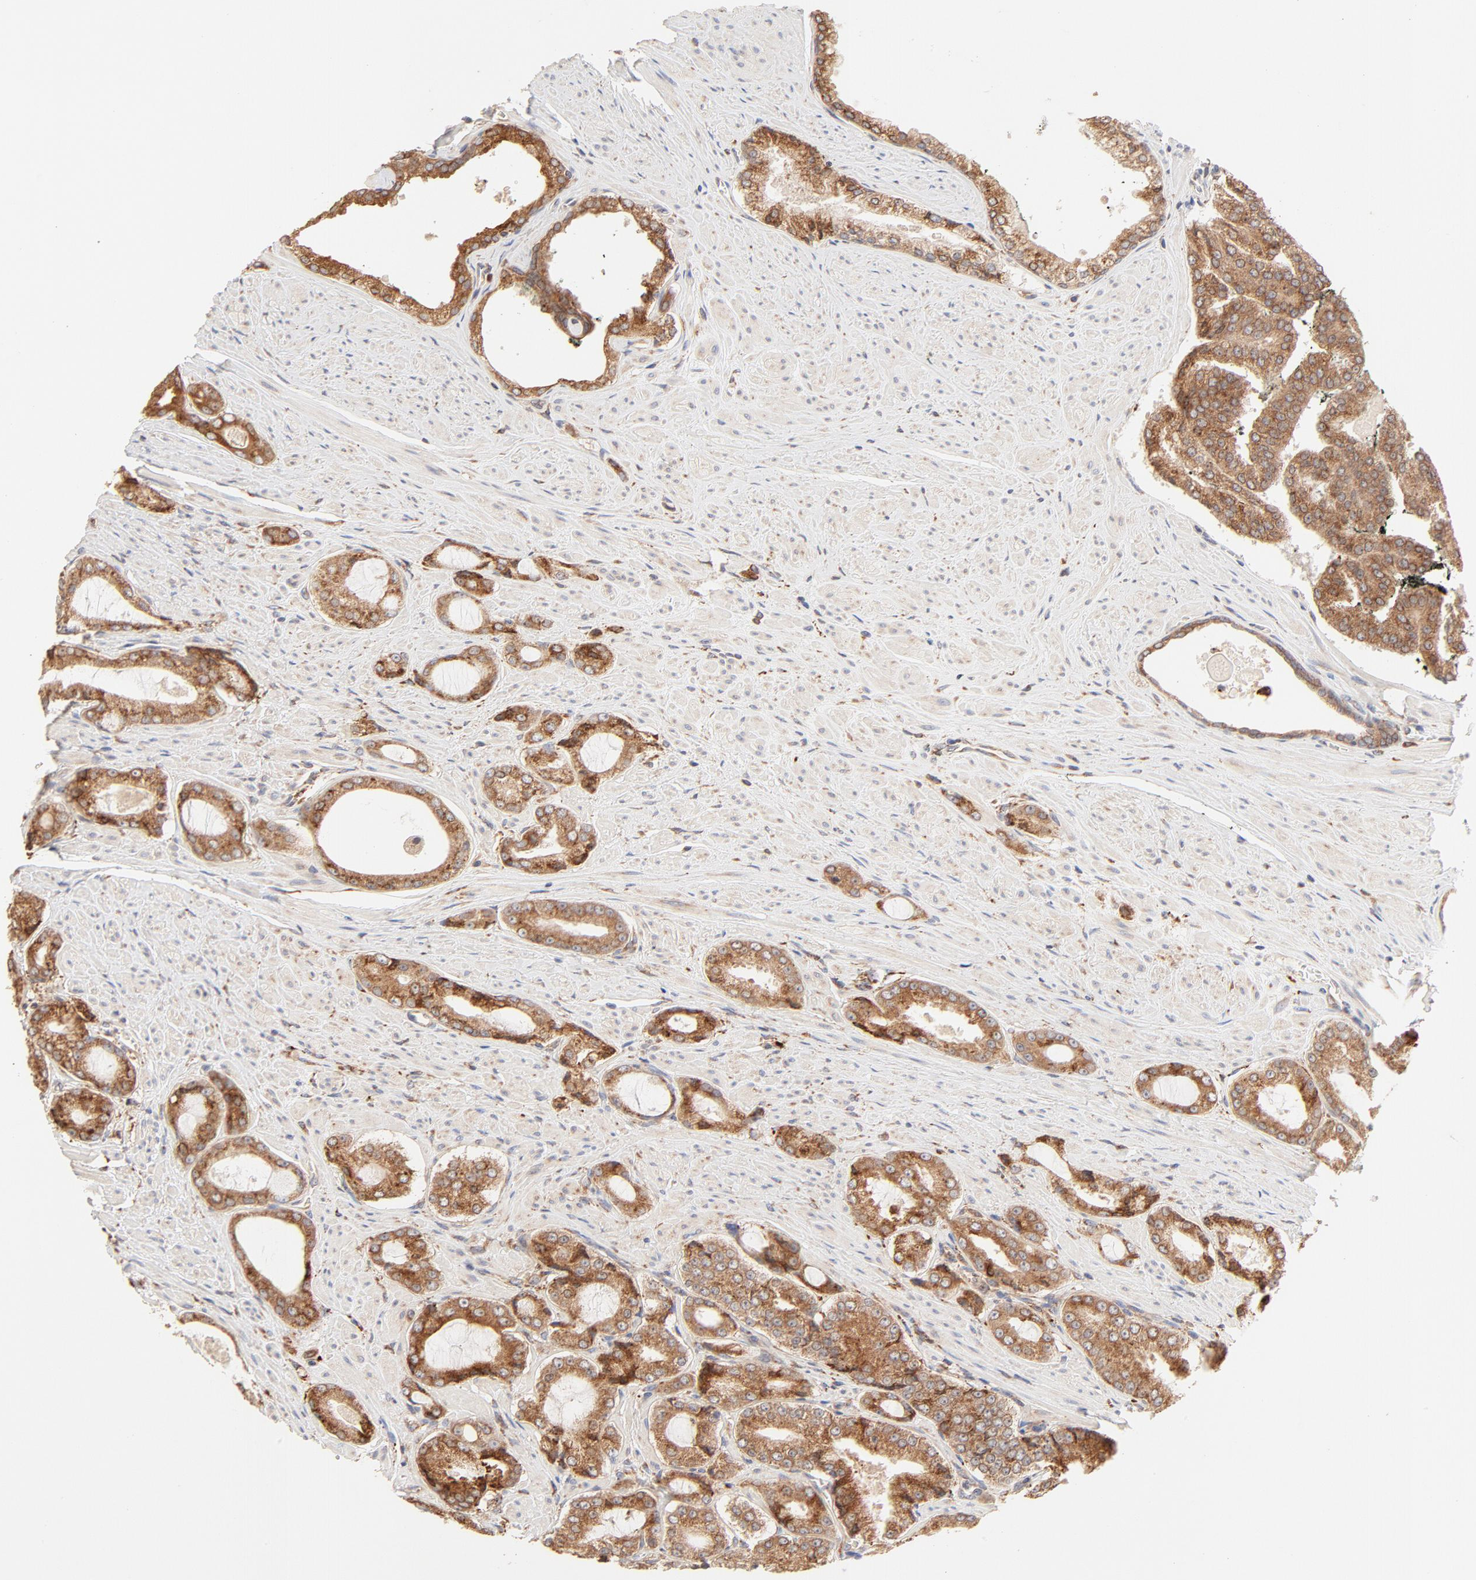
{"staining": {"intensity": "strong", "quantity": ">75%", "location": "cytoplasmic/membranous"}, "tissue": "prostate cancer", "cell_type": "Tumor cells", "image_type": "cancer", "snomed": [{"axis": "morphology", "description": "Adenocarcinoma, Medium grade"}, {"axis": "topography", "description": "Prostate"}], "caption": "Immunohistochemistry (DAB) staining of human prostate medium-grade adenocarcinoma reveals strong cytoplasmic/membranous protein expression in about >75% of tumor cells.", "gene": "PARP12", "patient": {"sex": "male", "age": 60}}